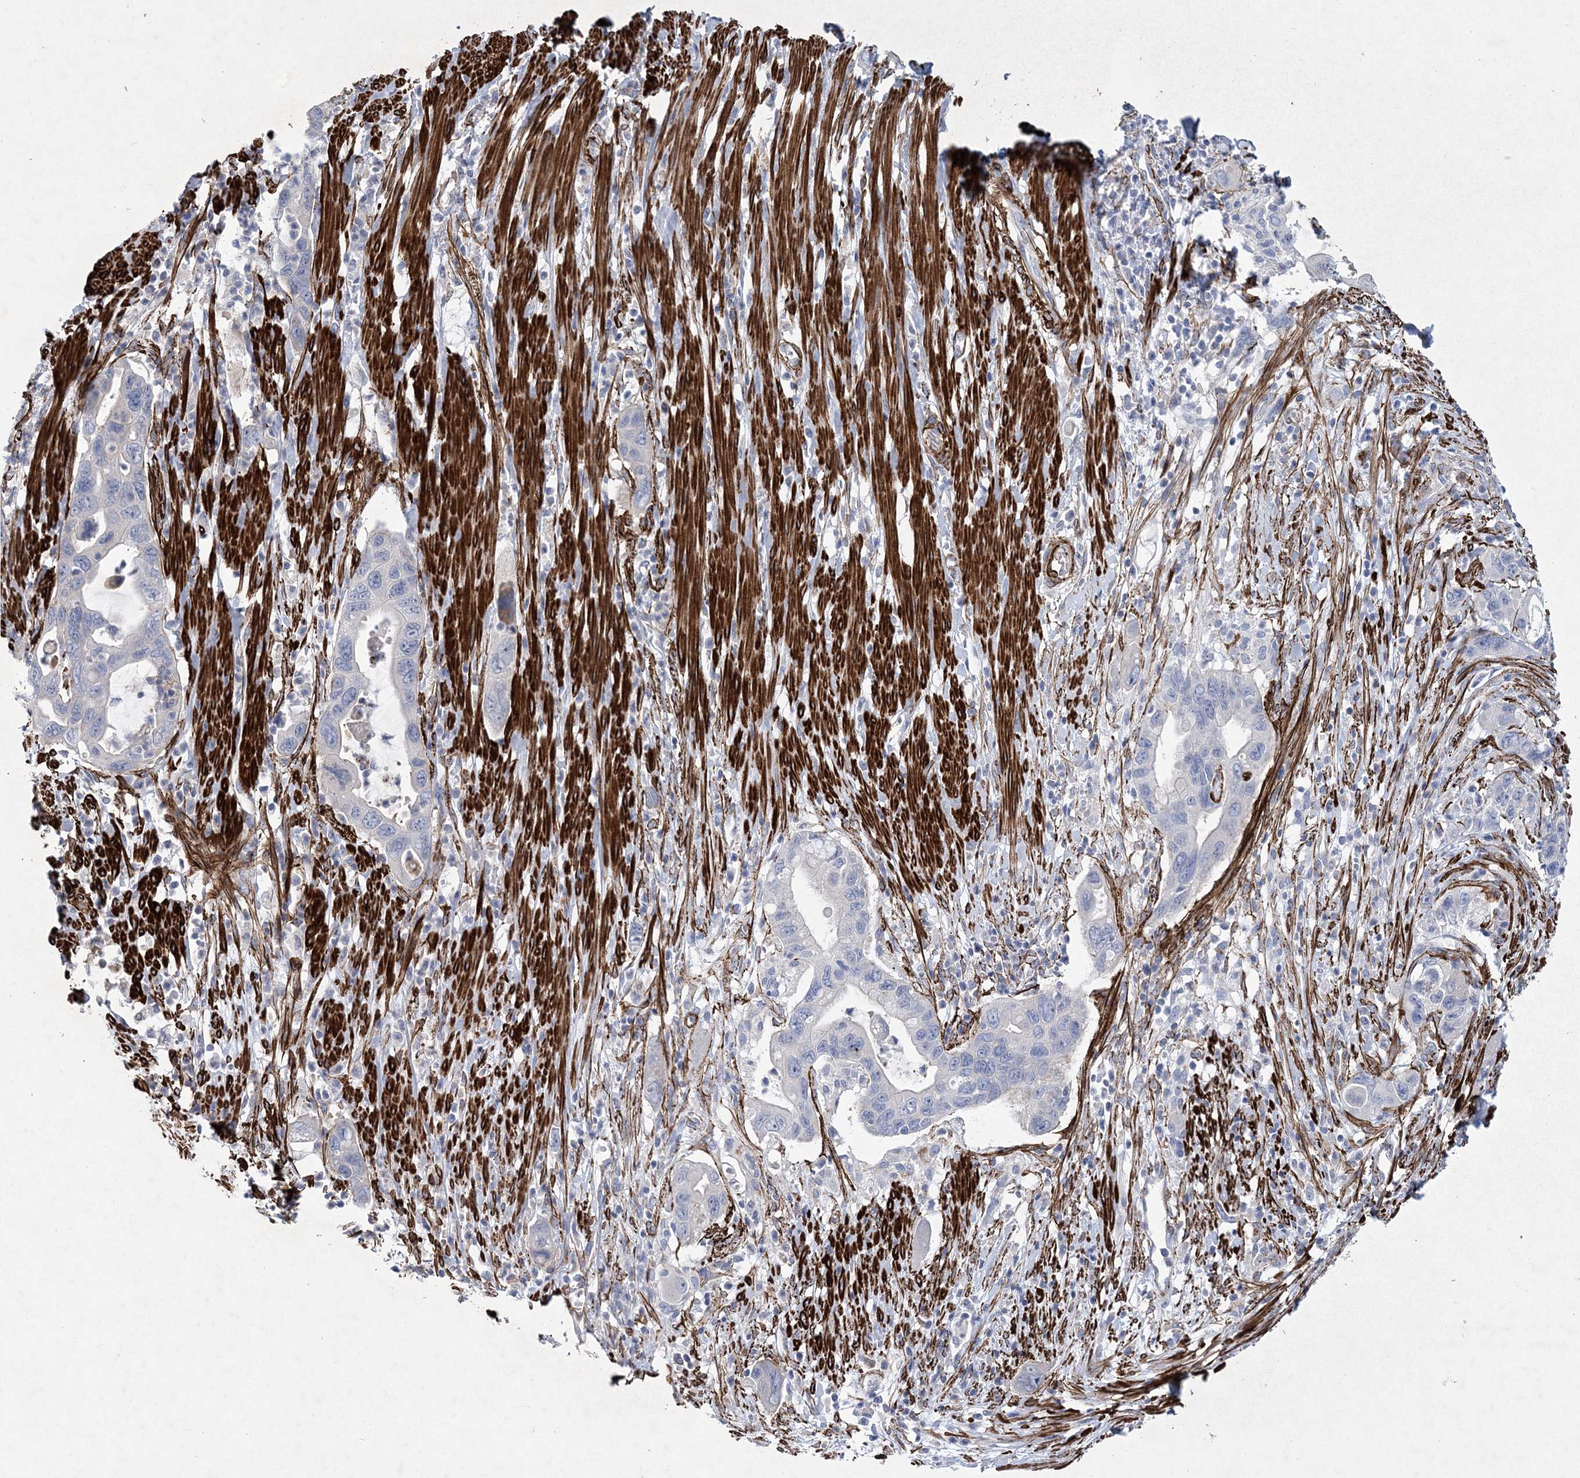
{"staining": {"intensity": "negative", "quantity": "none", "location": "none"}, "tissue": "pancreatic cancer", "cell_type": "Tumor cells", "image_type": "cancer", "snomed": [{"axis": "morphology", "description": "Adenocarcinoma, NOS"}, {"axis": "topography", "description": "Pancreas"}], "caption": "Tumor cells are negative for brown protein staining in pancreatic adenocarcinoma.", "gene": "ARSJ", "patient": {"sex": "female", "age": 71}}